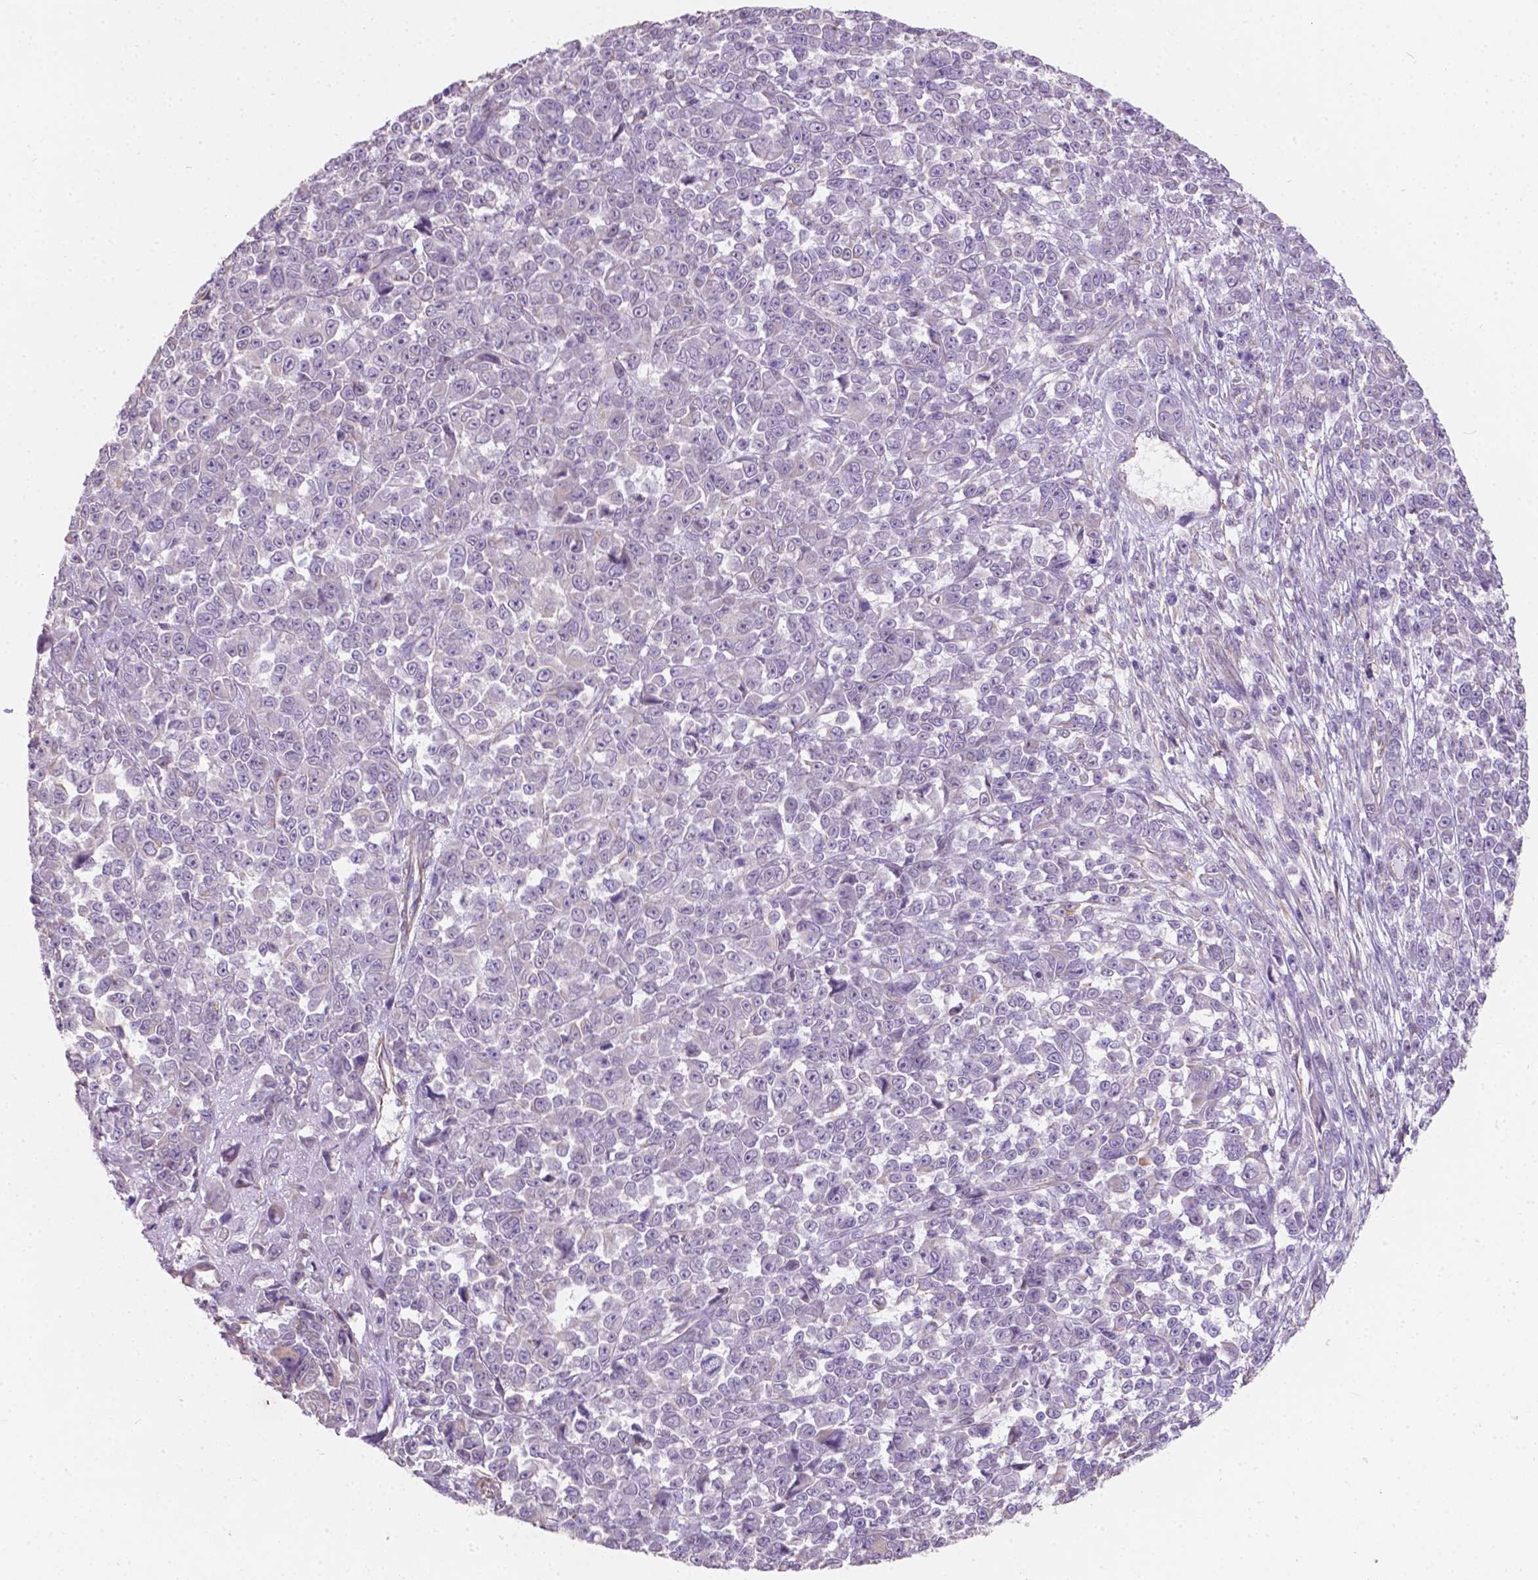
{"staining": {"intensity": "negative", "quantity": "none", "location": "none"}, "tissue": "melanoma", "cell_type": "Tumor cells", "image_type": "cancer", "snomed": [{"axis": "morphology", "description": "Malignant melanoma, NOS"}, {"axis": "topography", "description": "Skin"}], "caption": "The histopathology image exhibits no significant positivity in tumor cells of melanoma.", "gene": "AMOT", "patient": {"sex": "female", "age": 95}}